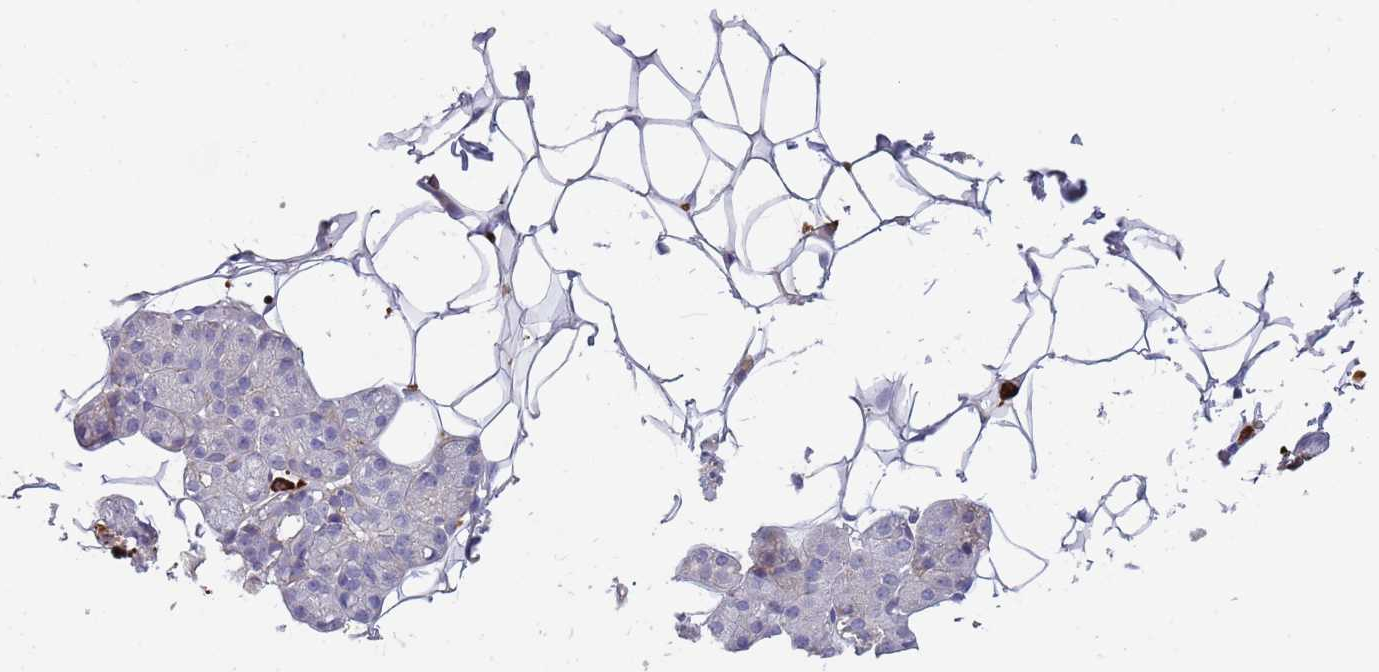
{"staining": {"intensity": "negative", "quantity": "none", "location": "none"}, "tissue": "salivary gland", "cell_type": "Glandular cells", "image_type": "normal", "snomed": [{"axis": "morphology", "description": "Normal tissue, NOS"}, {"axis": "topography", "description": "Salivary gland"}], "caption": "This is a image of immunohistochemistry (IHC) staining of normal salivary gland, which shows no expression in glandular cells. (DAB (3,3'-diaminobenzidine) IHC with hematoxylin counter stain).", "gene": "SUSD1", "patient": {"sex": "female", "age": 33}}